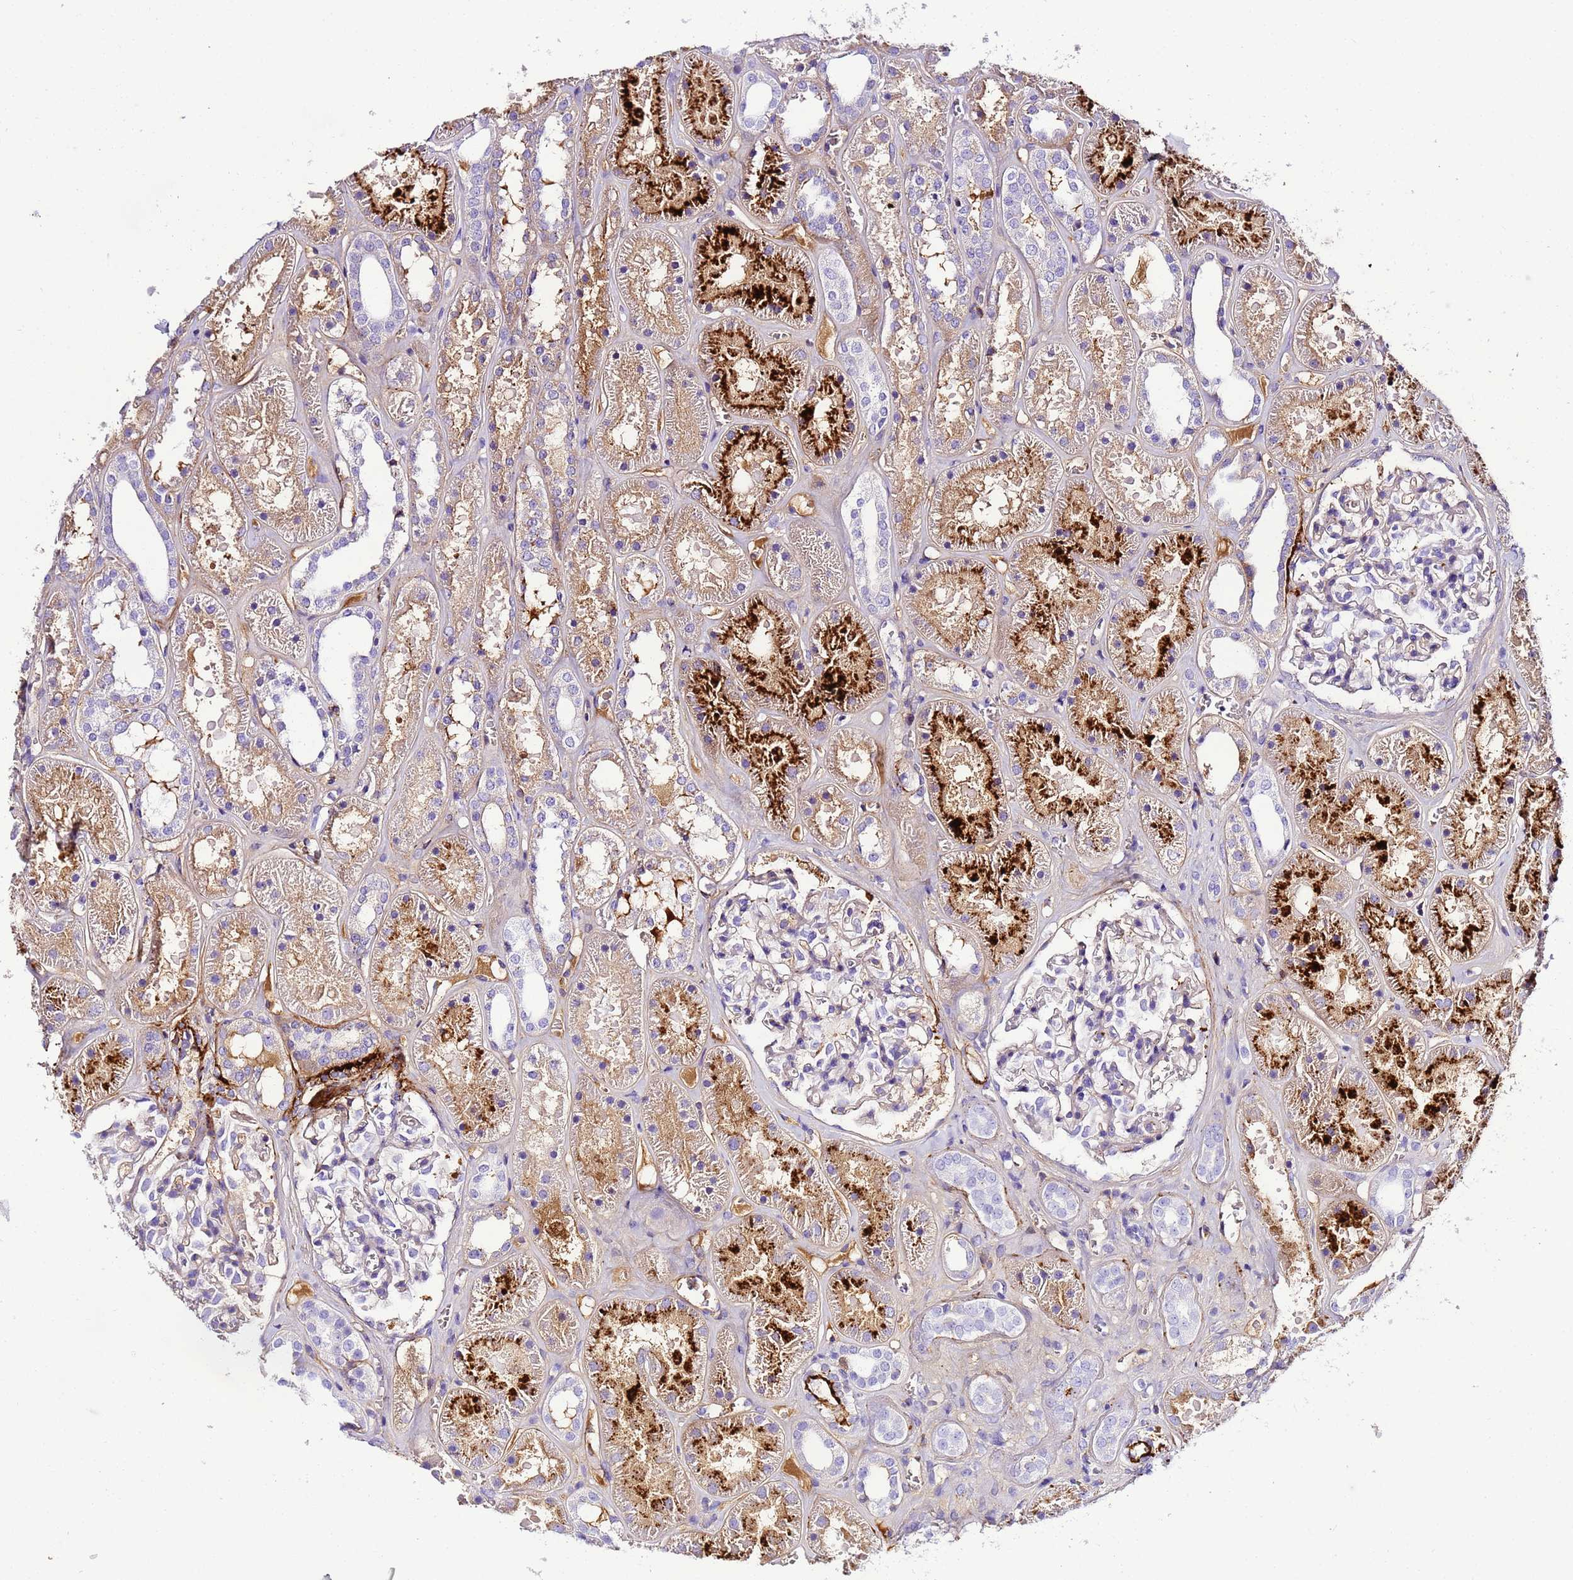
{"staining": {"intensity": "negative", "quantity": "none", "location": "none"}, "tissue": "kidney", "cell_type": "Cells in glomeruli", "image_type": "normal", "snomed": [{"axis": "morphology", "description": "Normal tissue, NOS"}, {"axis": "topography", "description": "Kidney"}], "caption": "Immunohistochemistry (IHC) of normal kidney shows no staining in cells in glomeruli.", "gene": "CFHR1", "patient": {"sex": "female", "age": 41}}